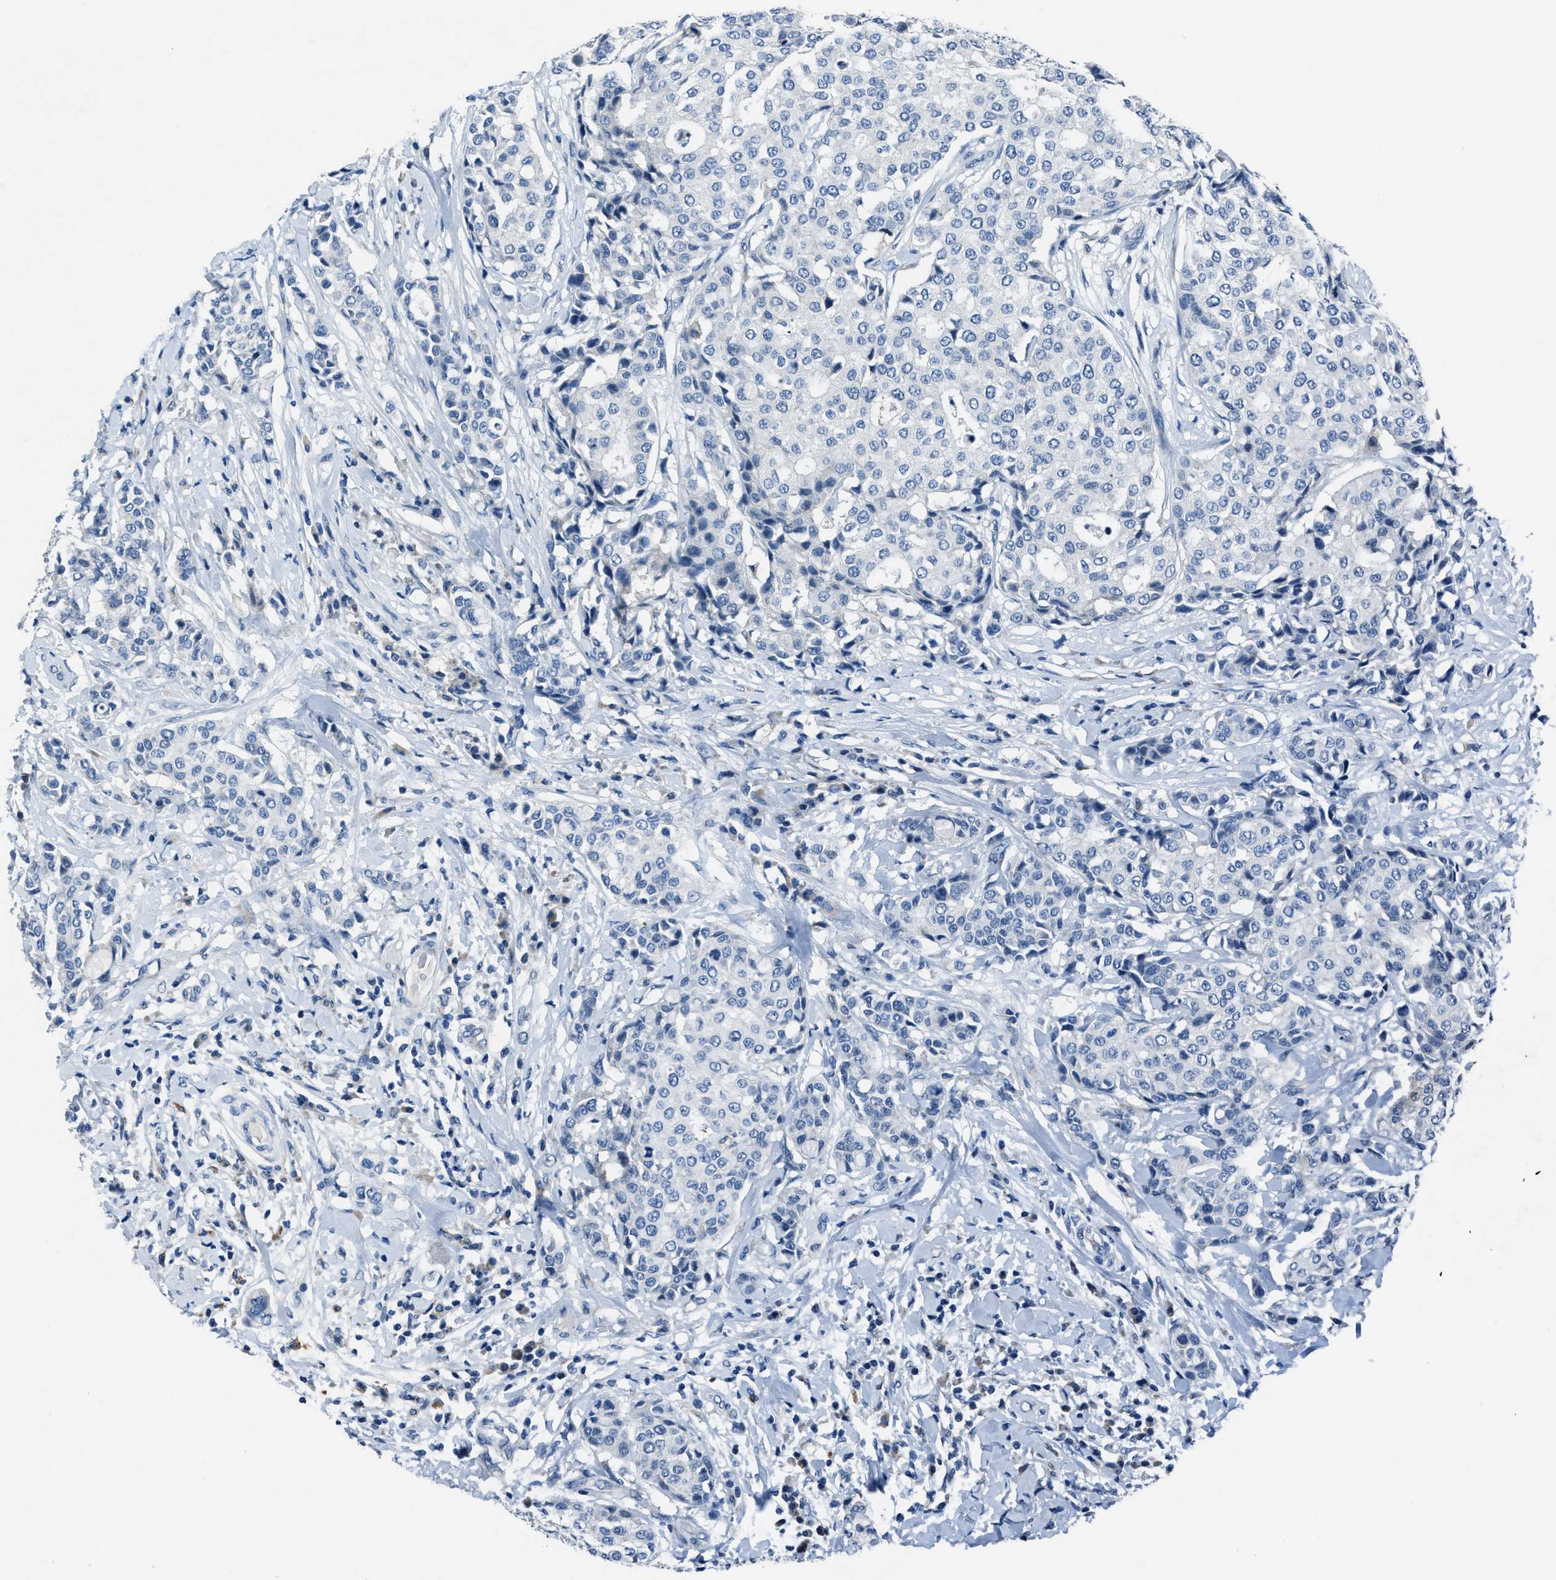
{"staining": {"intensity": "negative", "quantity": "none", "location": "none"}, "tissue": "breast cancer", "cell_type": "Tumor cells", "image_type": "cancer", "snomed": [{"axis": "morphology", "description": "Duct carcinoma"}, {"axis": "topography", "description": "Breast"}], "caption": "Tumor cells are negative for brown protein staining in breast cancer. (Immunohistochemistry, brightfield microscopy, high magnification).", "gene": "ADAM2", "patient": {"sex": "female", "age": 27}}